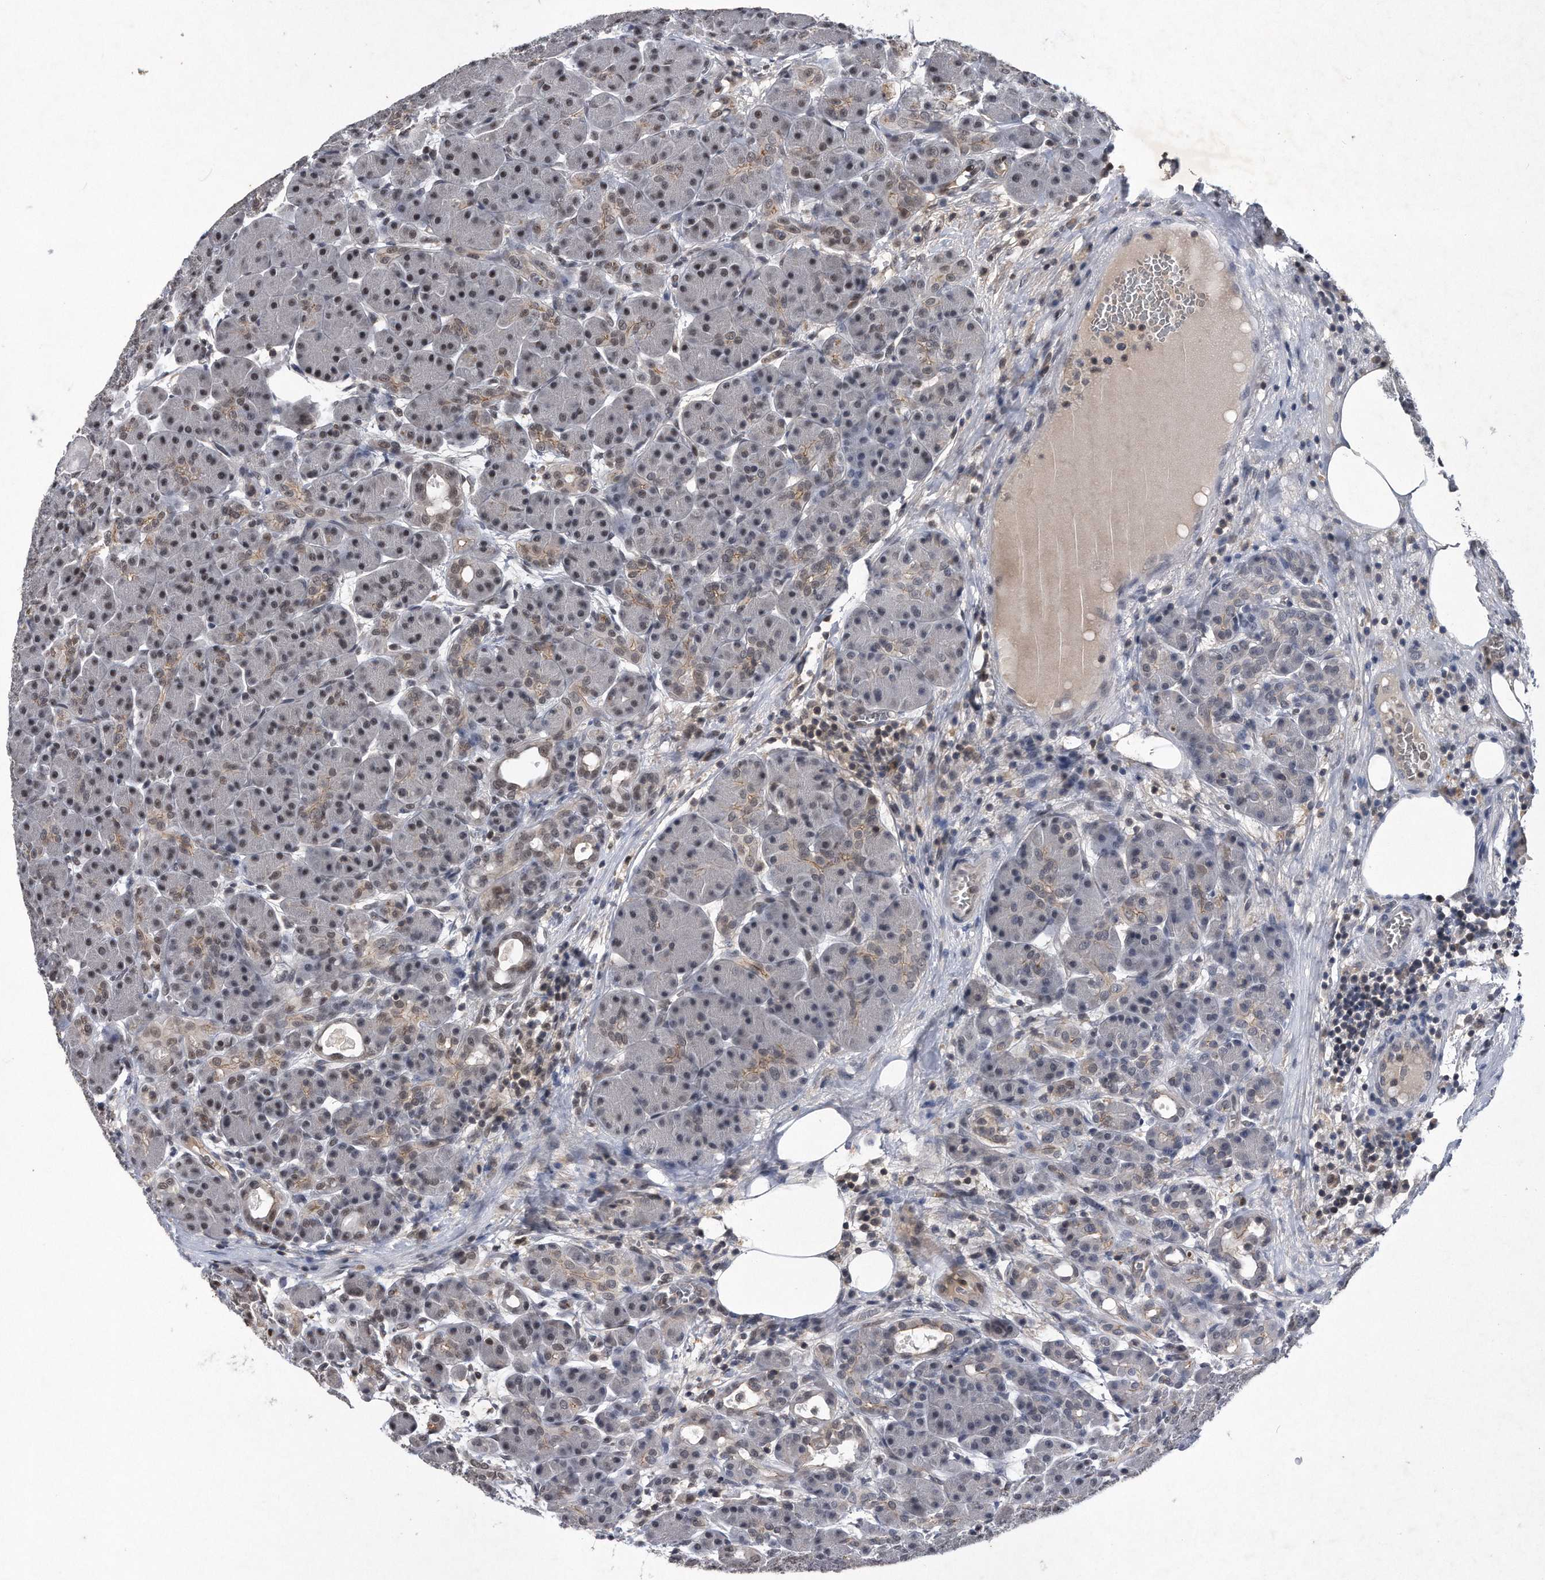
{"staining": {"intensity": "weak", "quantity": ">75%", "location": "nuclear"}, "tissue": "pancreas", "cell_type": "Exocrine glandular cells", "image_type": "normal", "snomed": [{"axis": "morphology", "description": "Normal tissue, NOS"}, {"axis": "topography", "description": "Pancreas"}], "caption": "Immunohistochemistry staining of benign pancreas, which reveals low levels of weak nuclear staining in approximately >75% of exocrine glandular cells indicating weak nuclear protein positivity. The staining was performed using DAB (brown) for protein detection and nuclei were counterstained in hematoxylin (blue).", "gene": "VIRMA", "patient": {"sex": "male", "age": 63}}